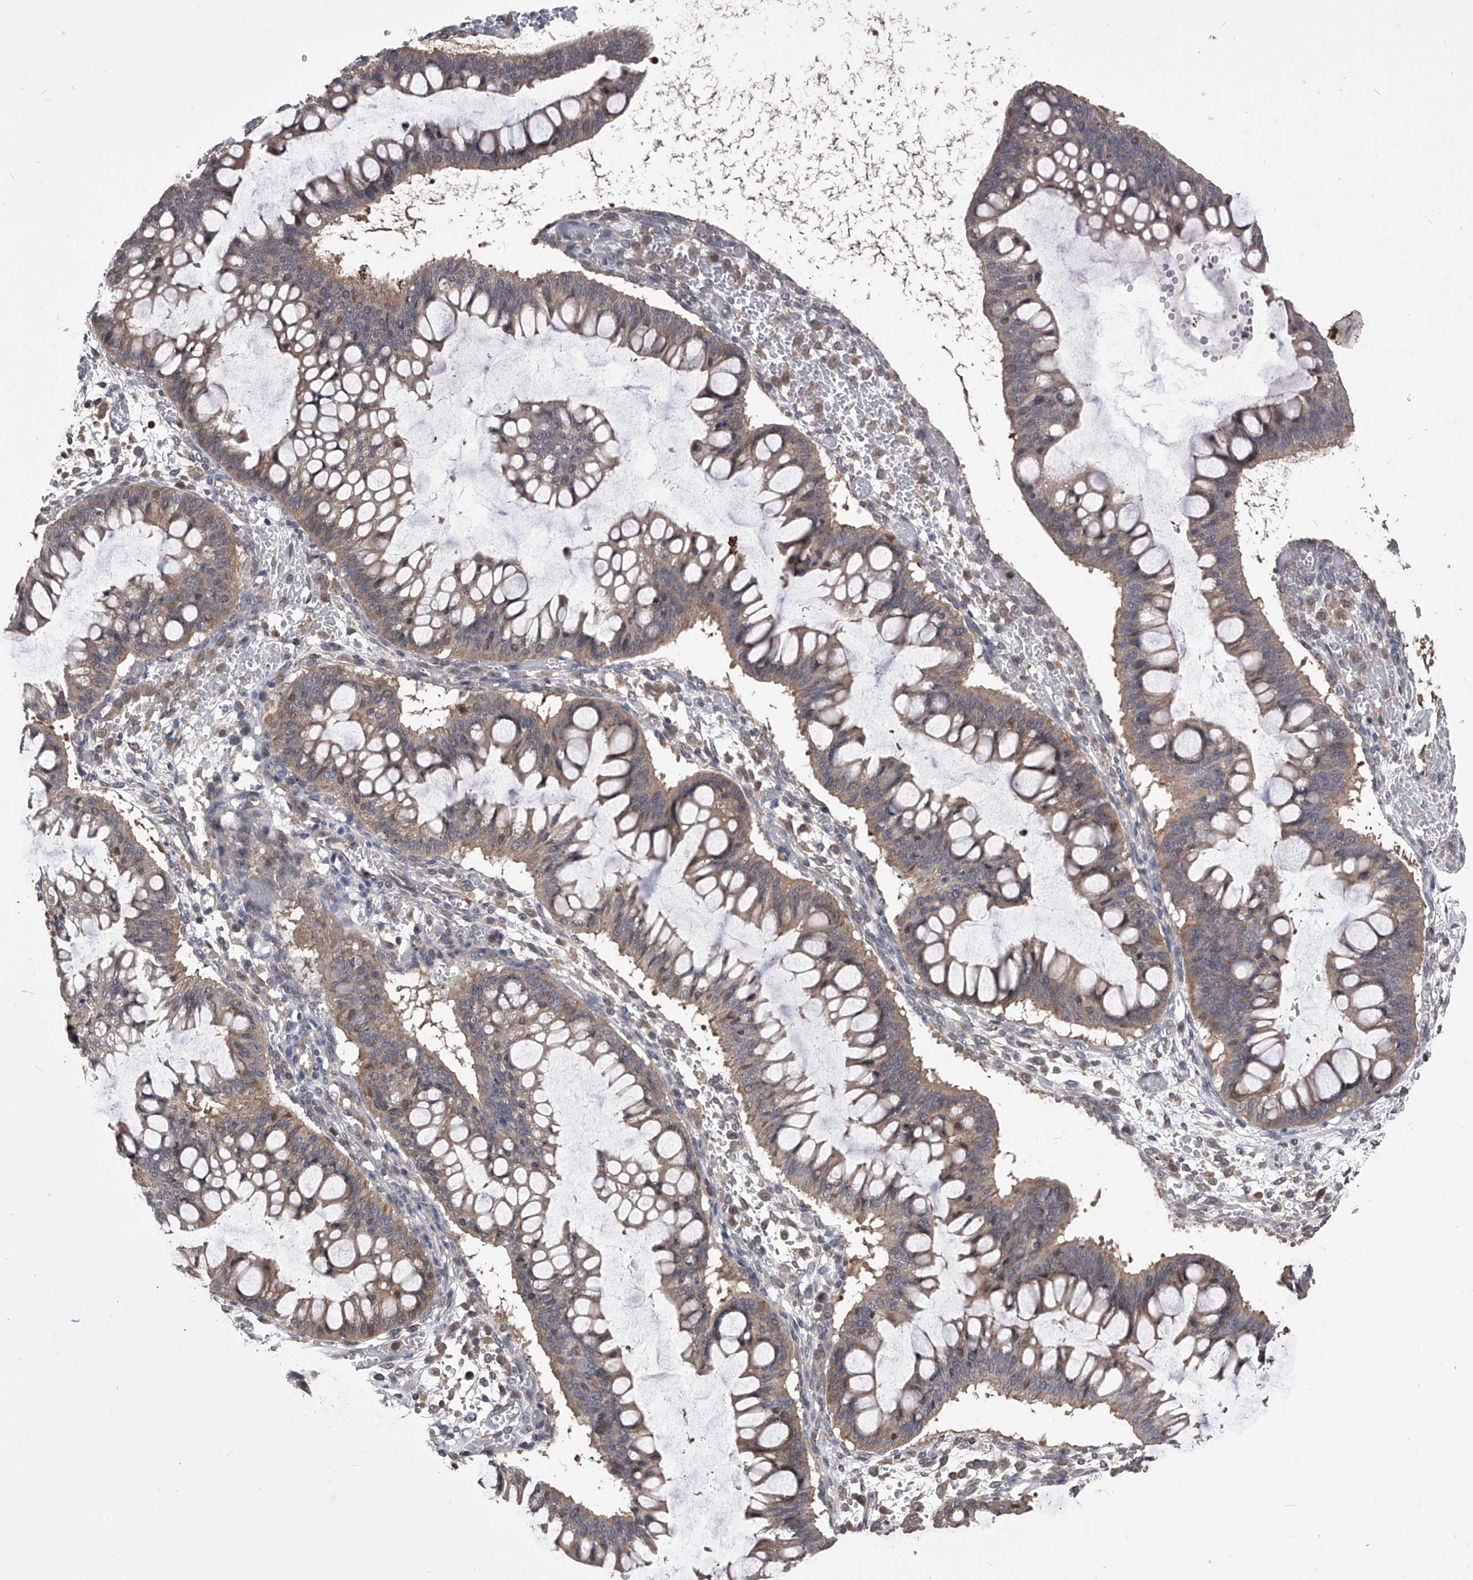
{"staining": {"intensity": "weak", "quantity": "25%-75%", "location": "cytoplasmic/membranous"}, "tissue": "ovarian cancer", "cell_type": "Tumor cells", "image_type": "cancer", "snomed": [{"axis": "morphology", "description": "Cystadenocarcinoma, mucinous, NOS"}, {"axis": "topography", "description": "Ovary"}], "caption": "DAB (3,3'-diaminobenzidine) immunohistochemical staining of ovarian cancer (mucinous cystadenocarcinoma) demonstrates weak cytoplasmic/membranous protein staining in approximately 25%-75% of tumor cells. (Stains: DAB in brown, nuclei in blue, Microscopy: brightfield microscopy at high magnification).", "gene": "PAN3", "patient": {"sex": "female", "age": 73}}